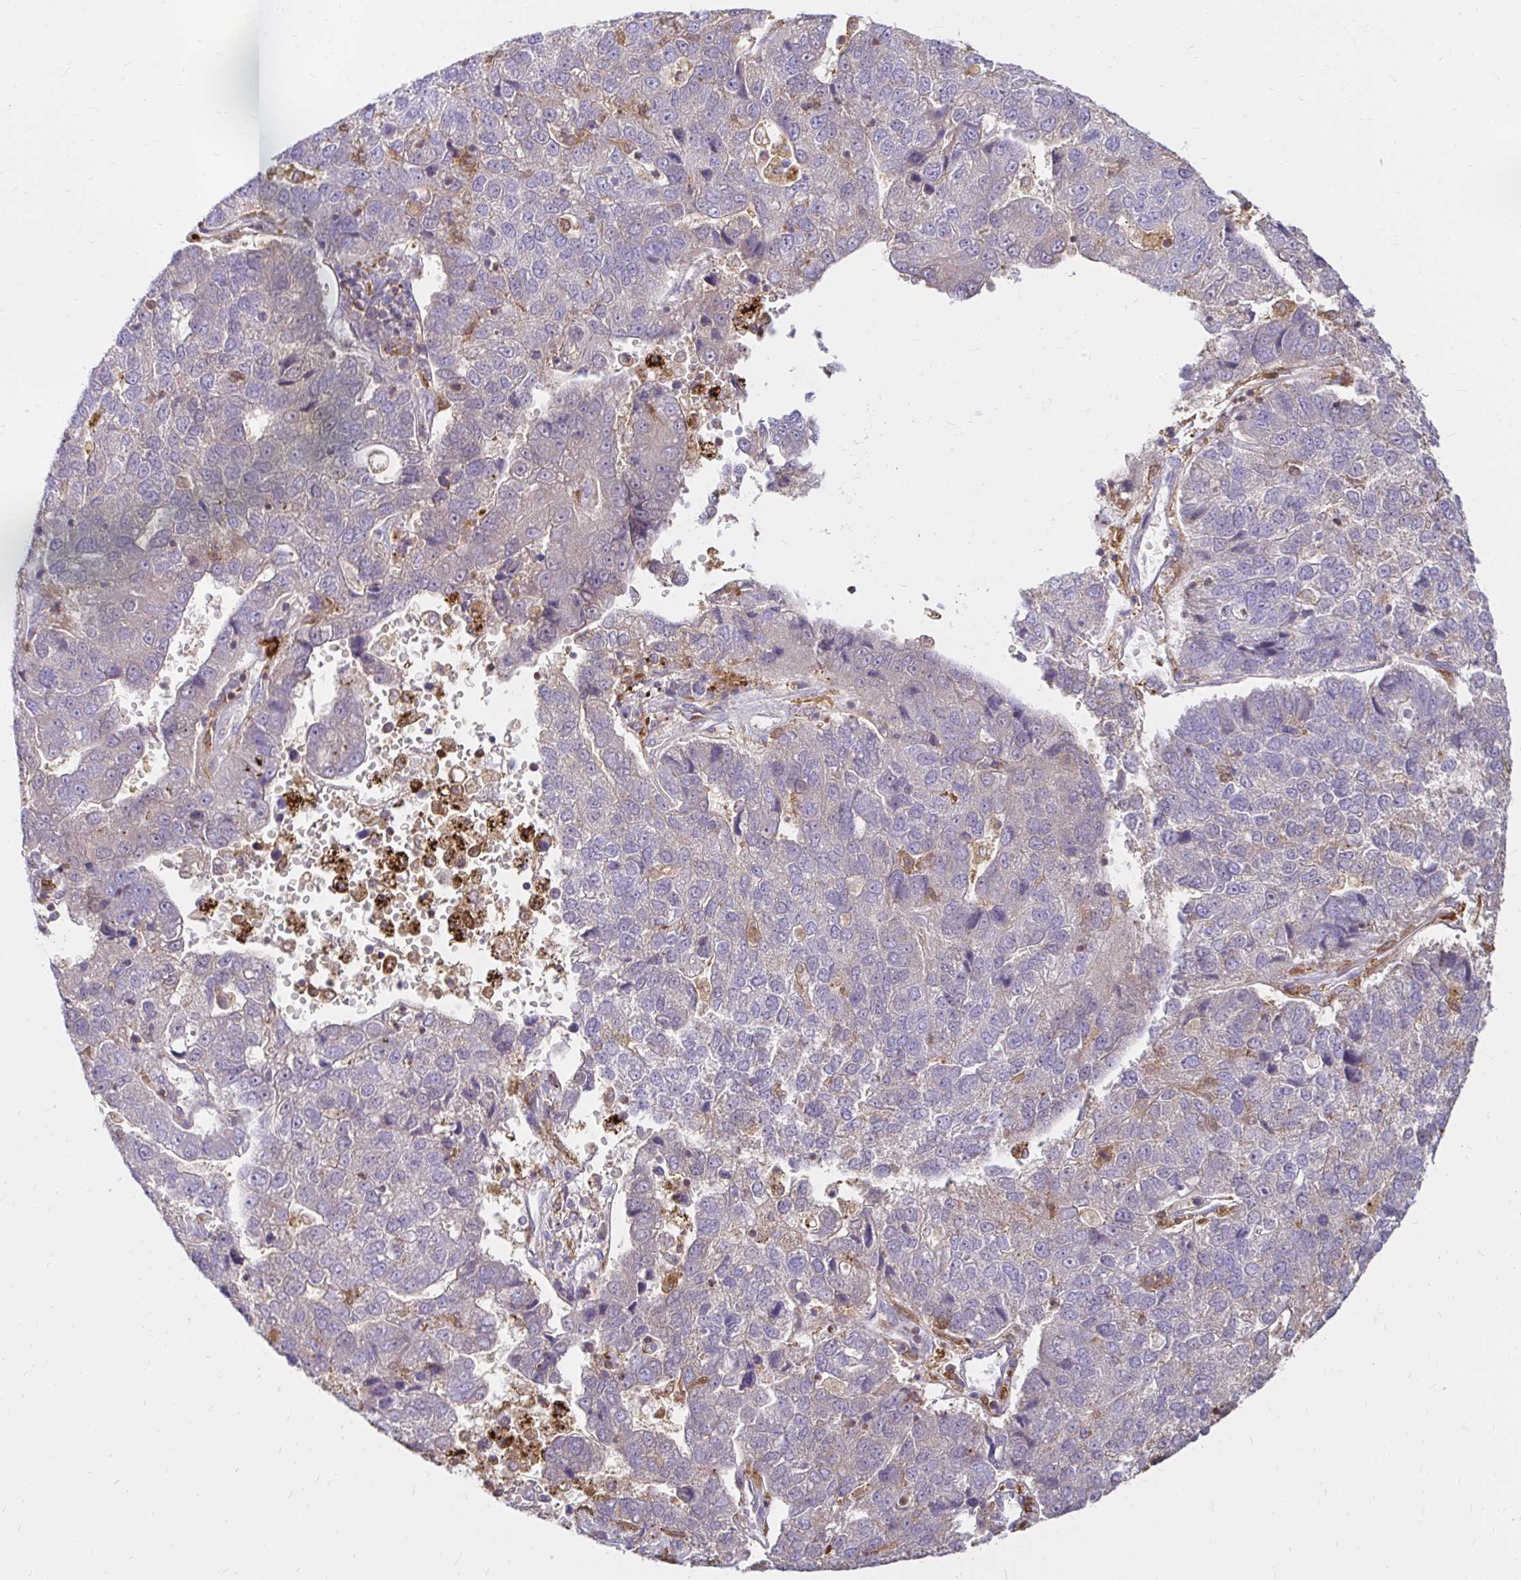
{"staining": {"intensity": "negative", "quantity": "none", "location": "none"}, "tissue": "pancreatic cancer", "cell_type": "Tumor cells", "image_type": "cancer", "snomed": [{"axis": "morphology", "description": "Adenocarcinoma, NOS"}, {"axis": "topography", "description": "Pancreas"}], "caption": "Adenocarcinoma (pancreatic) was stained to show a protein in brown. There is no significant staining in tumor cells.", "gene": "PYCARD", "patient": {"sex": "female", "age": 61}}